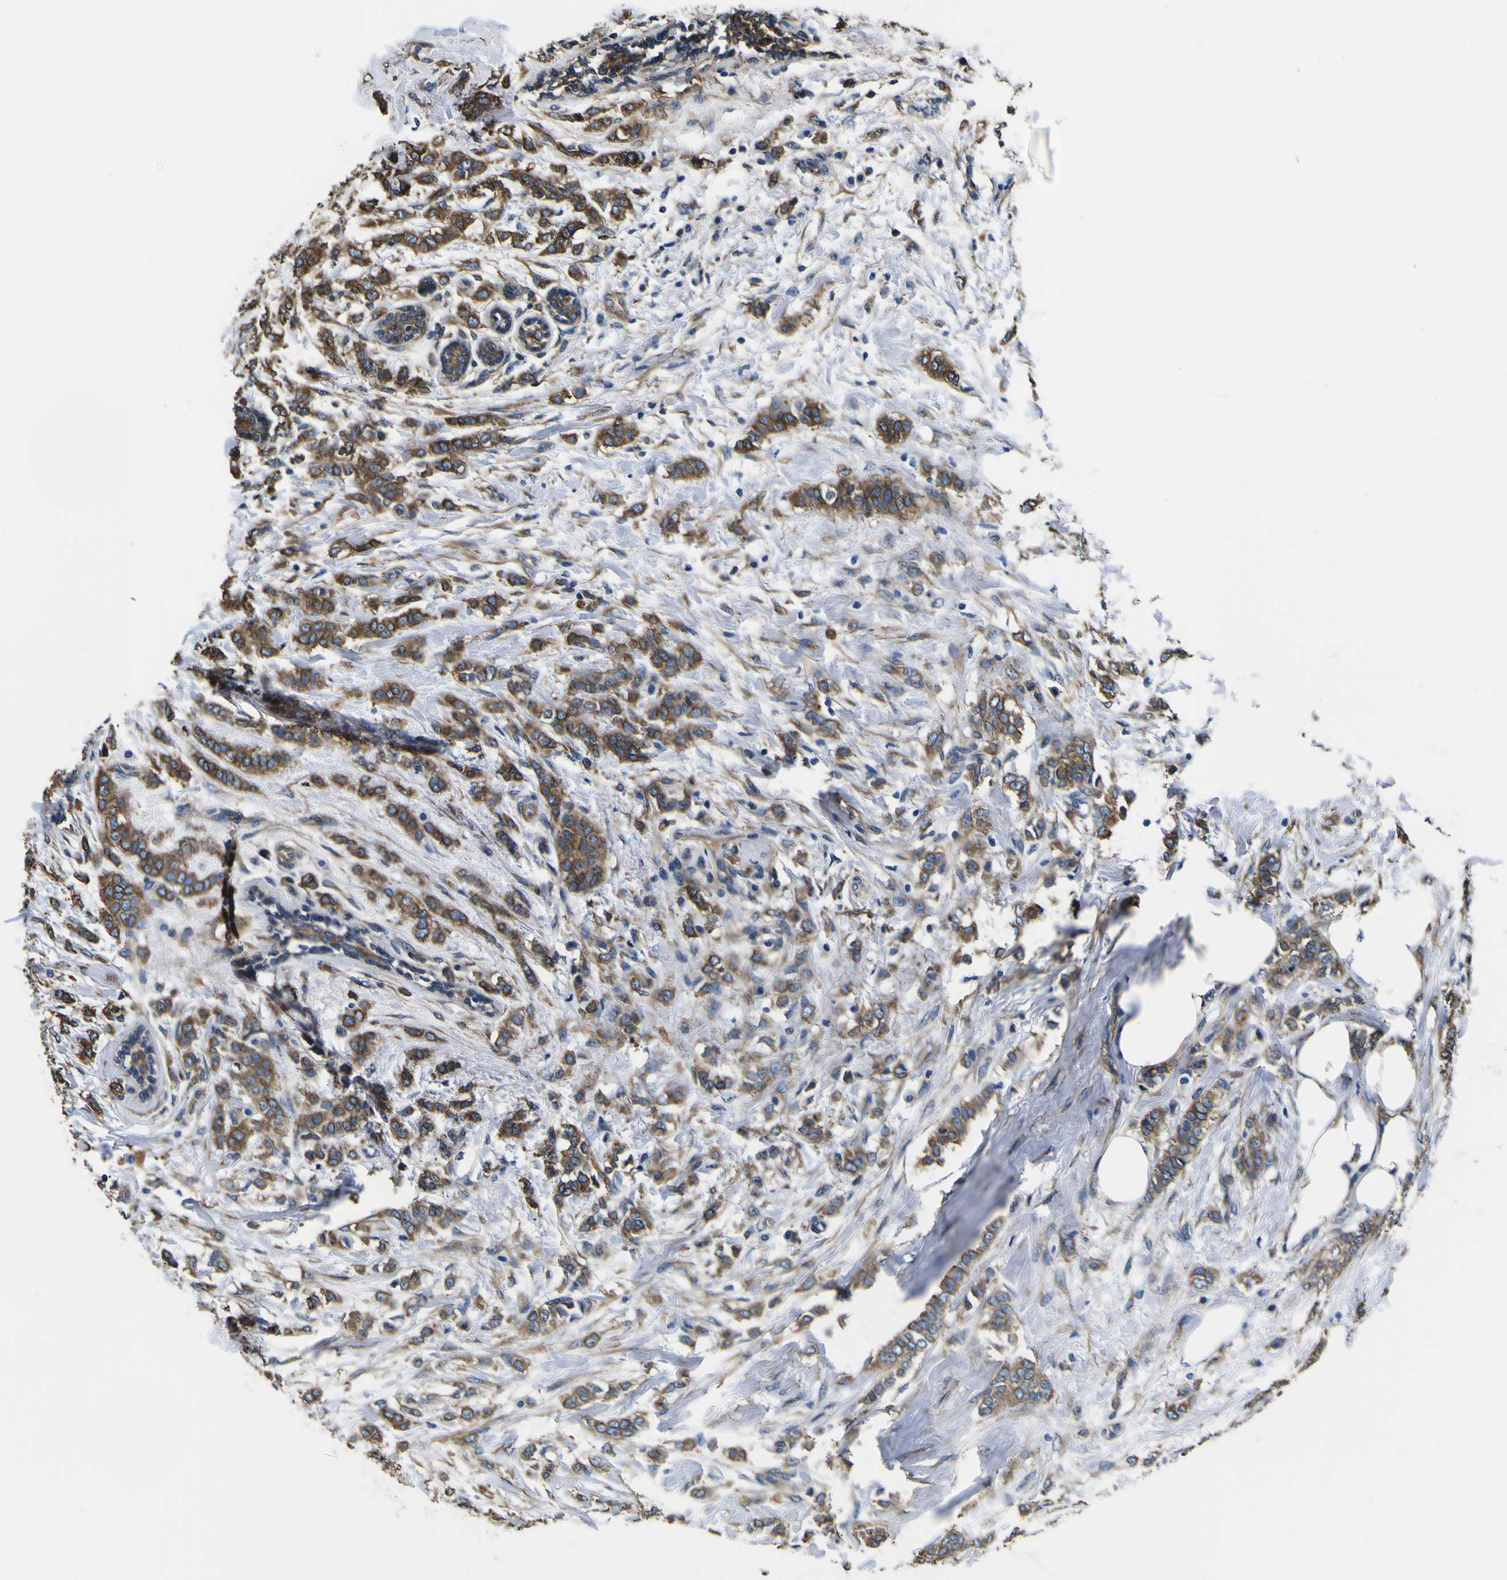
{"staining": {"intensity": "moderate", "quantity": ">75%", "location": "cytoplasmic/membranous"}, "tissue": "breast cancer", "cell_type": "Tumor cells", "image_type": "cancer", "snomed": [{"axis": "morphology", "description": "Lobular carcinoma, in situ"}, {"axis": "morphology", "description": "Lobular carcinoma"}, {"axis": "topography", "description": "Breast"}], "caption": "This is a photomicrograph of IHC staining of breast cancer (lobular carcinoma in situ), which shows moderate positivity in the cytoplasmic/membranous of tumor cells.", "gene": "TUBA1B", "patient": {"sex": "female", "age": 41}}